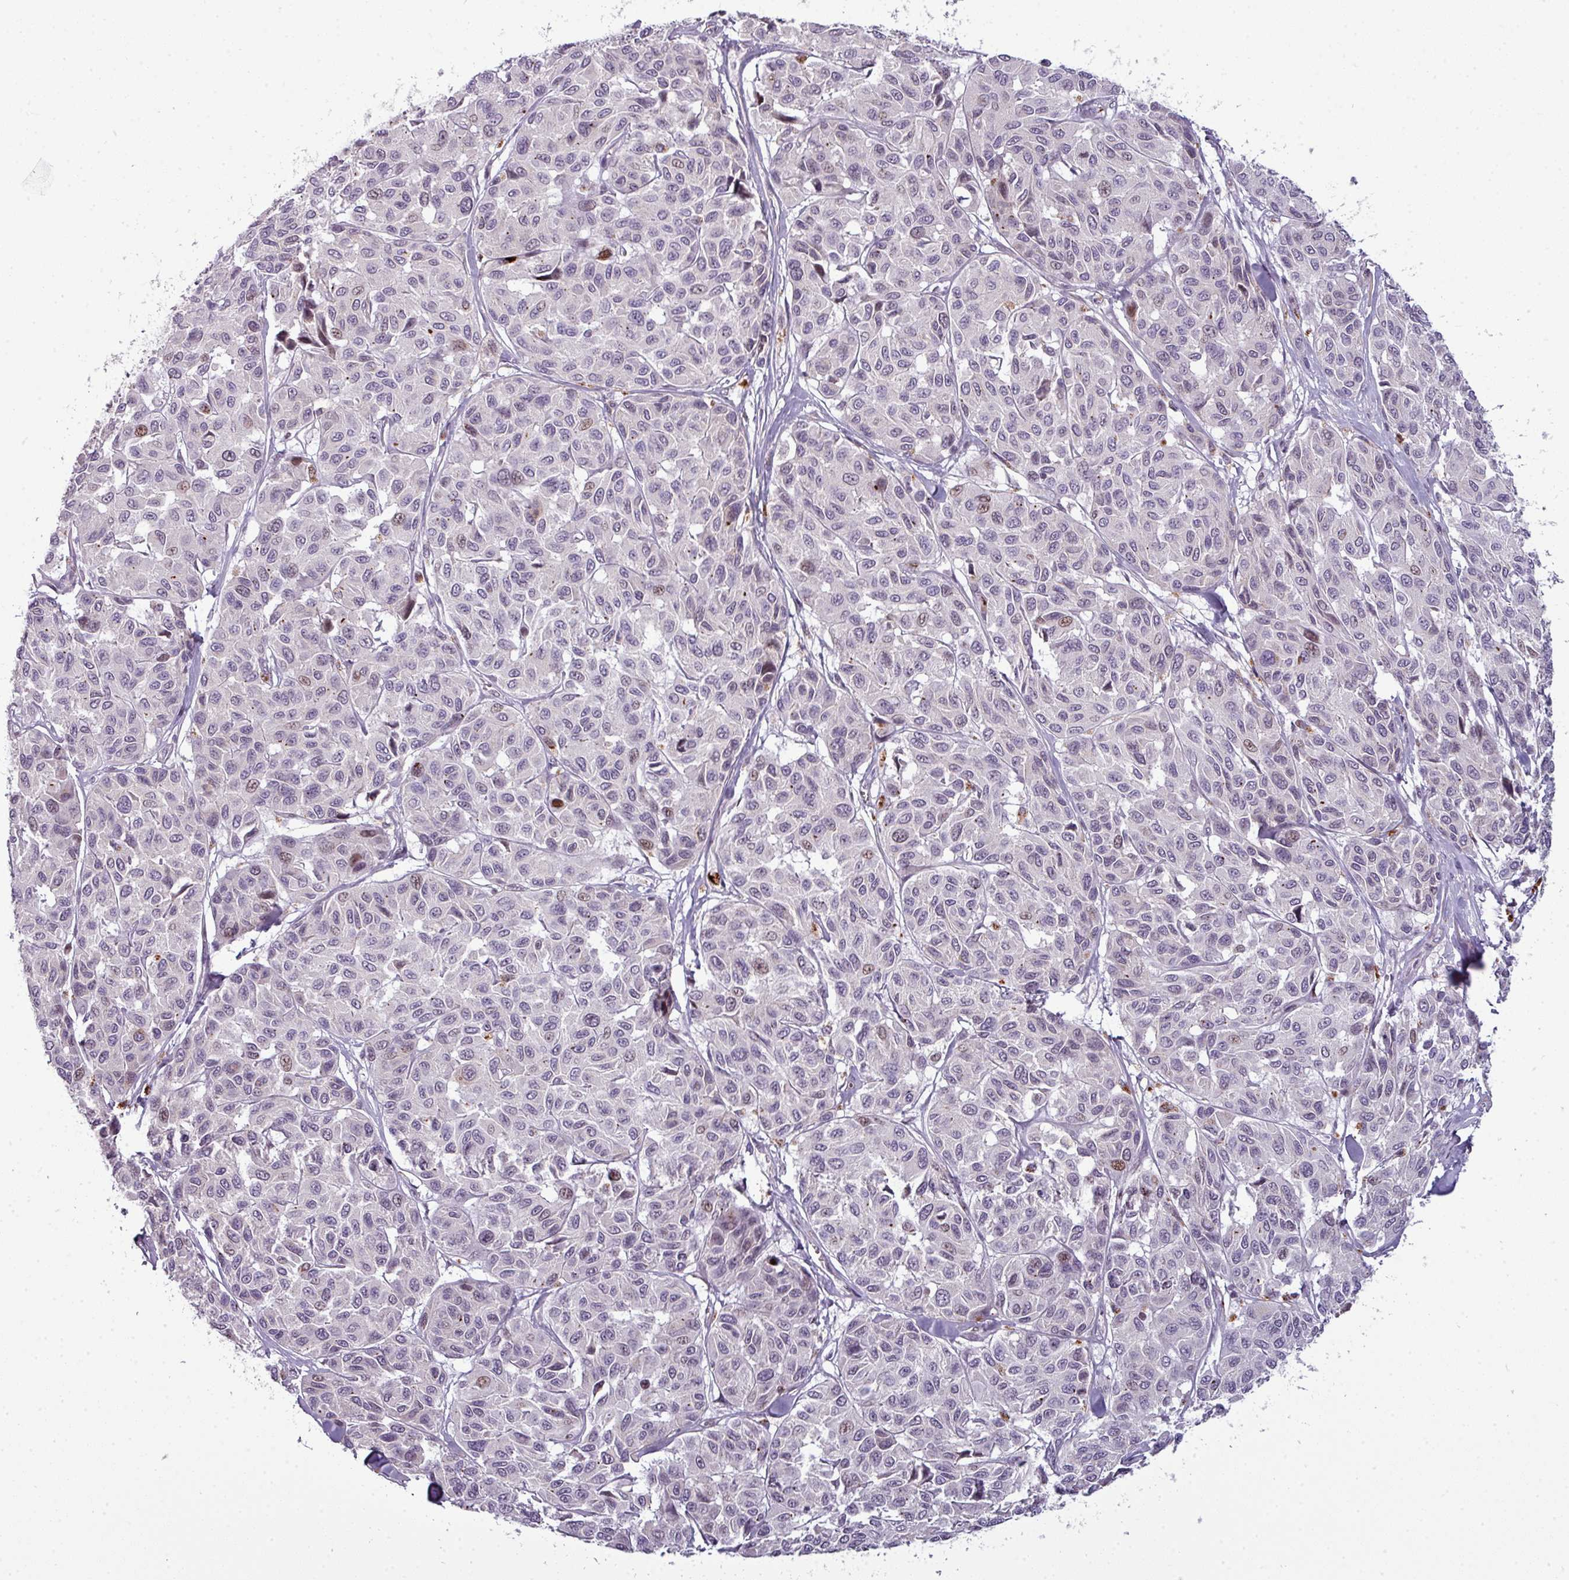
{"staining": {"intensity": "moderate", "quantity": "<25%", "location": "nuclear"}, "tissue": "melanoma", "cell_type": "Tumor cells", "image_type": "cancer", "snomed": [{"axis": "morphology", "description": "Malignant melanoma, NOS"}, {"axis": "topography", "description": "Skin"}], "caption": "Immunohistochemical staining of human malignant melanoma displays moderate nuclear protein positivity in approximately <25% of tumor cells.", "gene": "TMEFF1", "patient": {"sex": "female", "age": 66}}